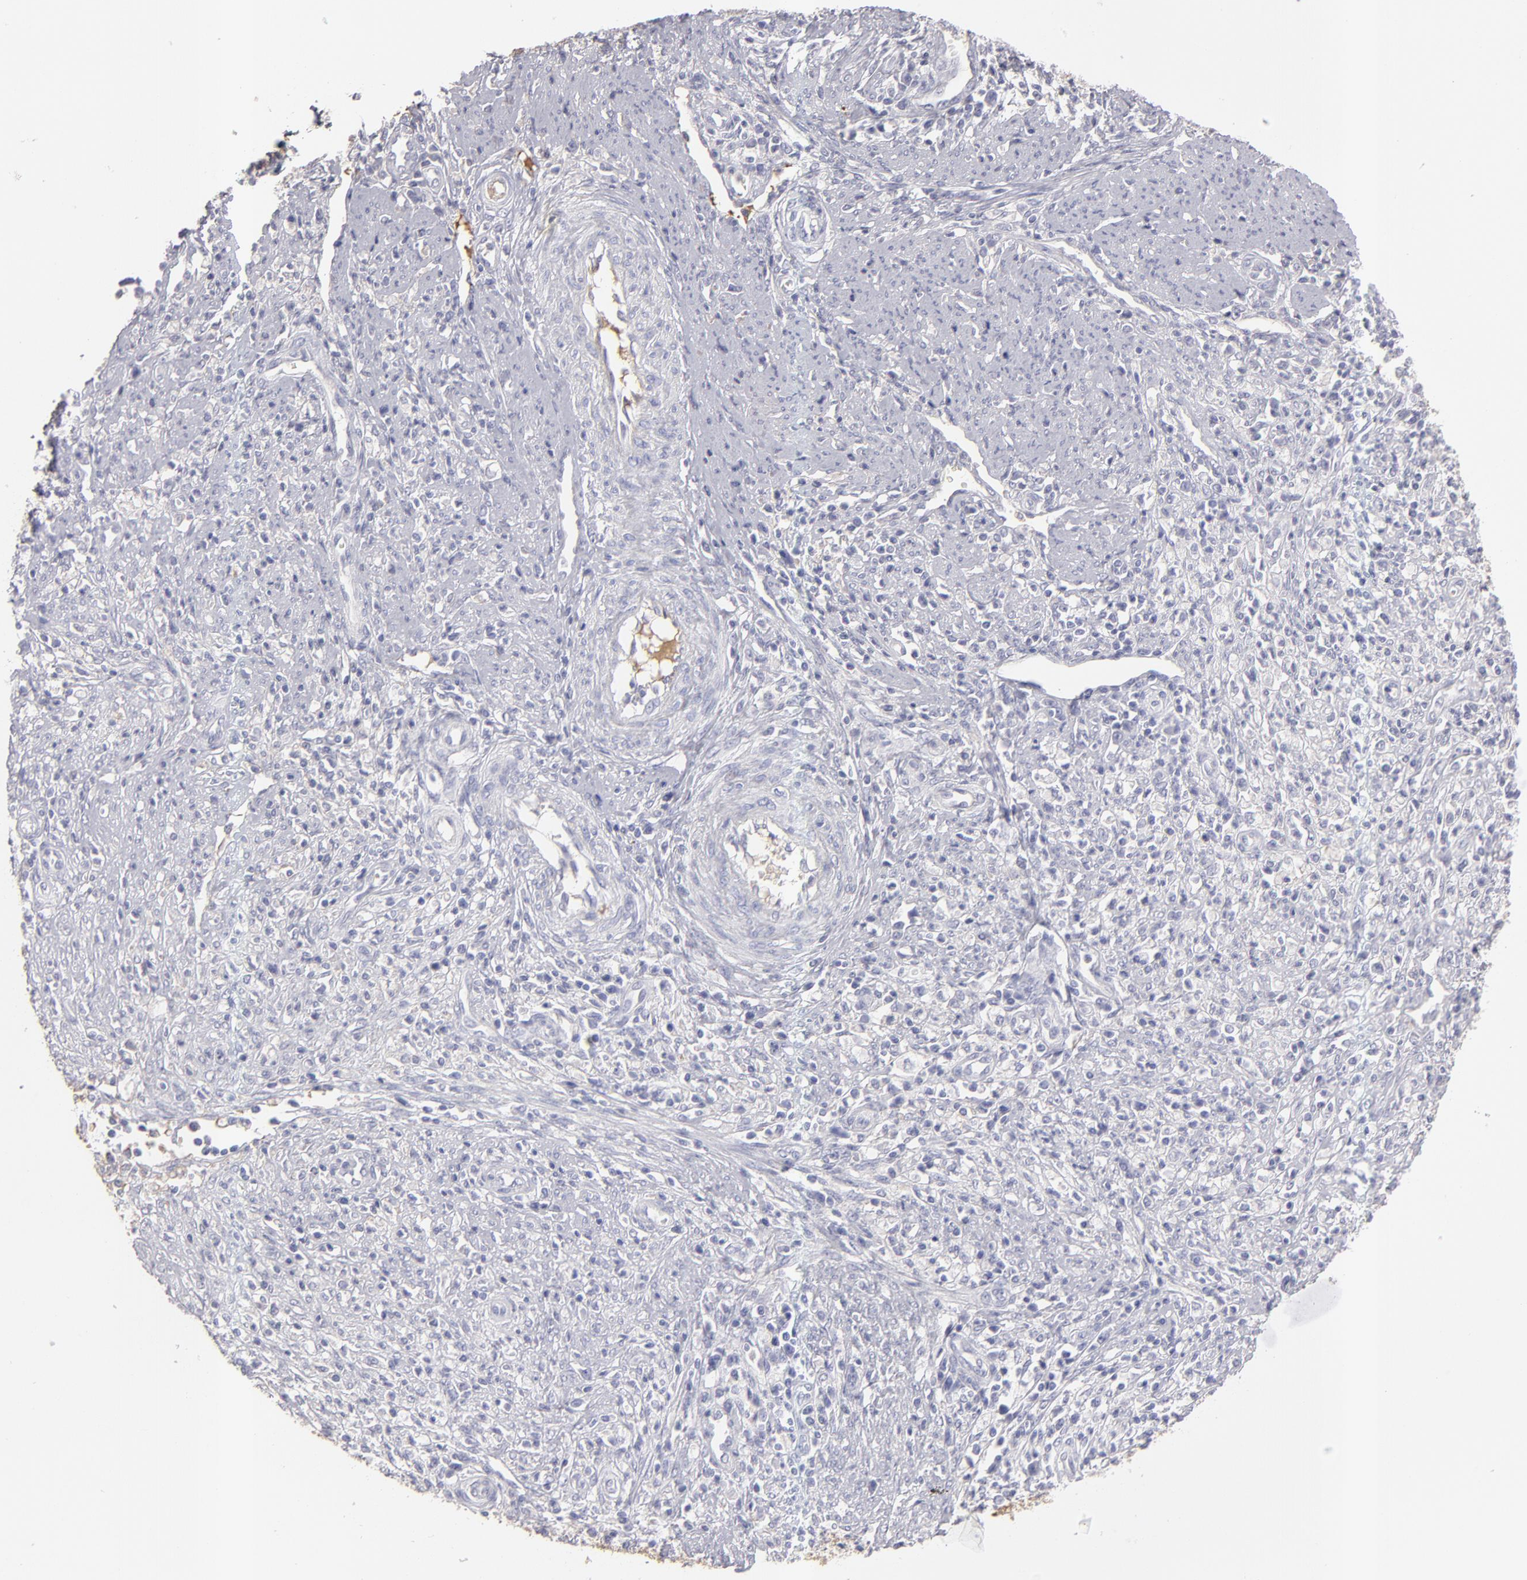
{"staining": {"intensity": "negative", "quantity": "none", "location": "none"}, "tissue": "cervical cancer", "cell_type": "Tumor cells", "image_type": "cancer", "snomed": [{"axis": "morphology", "description": "Adenocarcinoma, NOS"}, {"axis": "topography", "description": "Cervix"}], "caption": "This is an immunohistochemistry (IHC) micrograph of cervical adenocarcinoma. There is no positivity in tumor cells.", "gene": "ABCC4", "patient": {"sex": "female", "age": 36}}